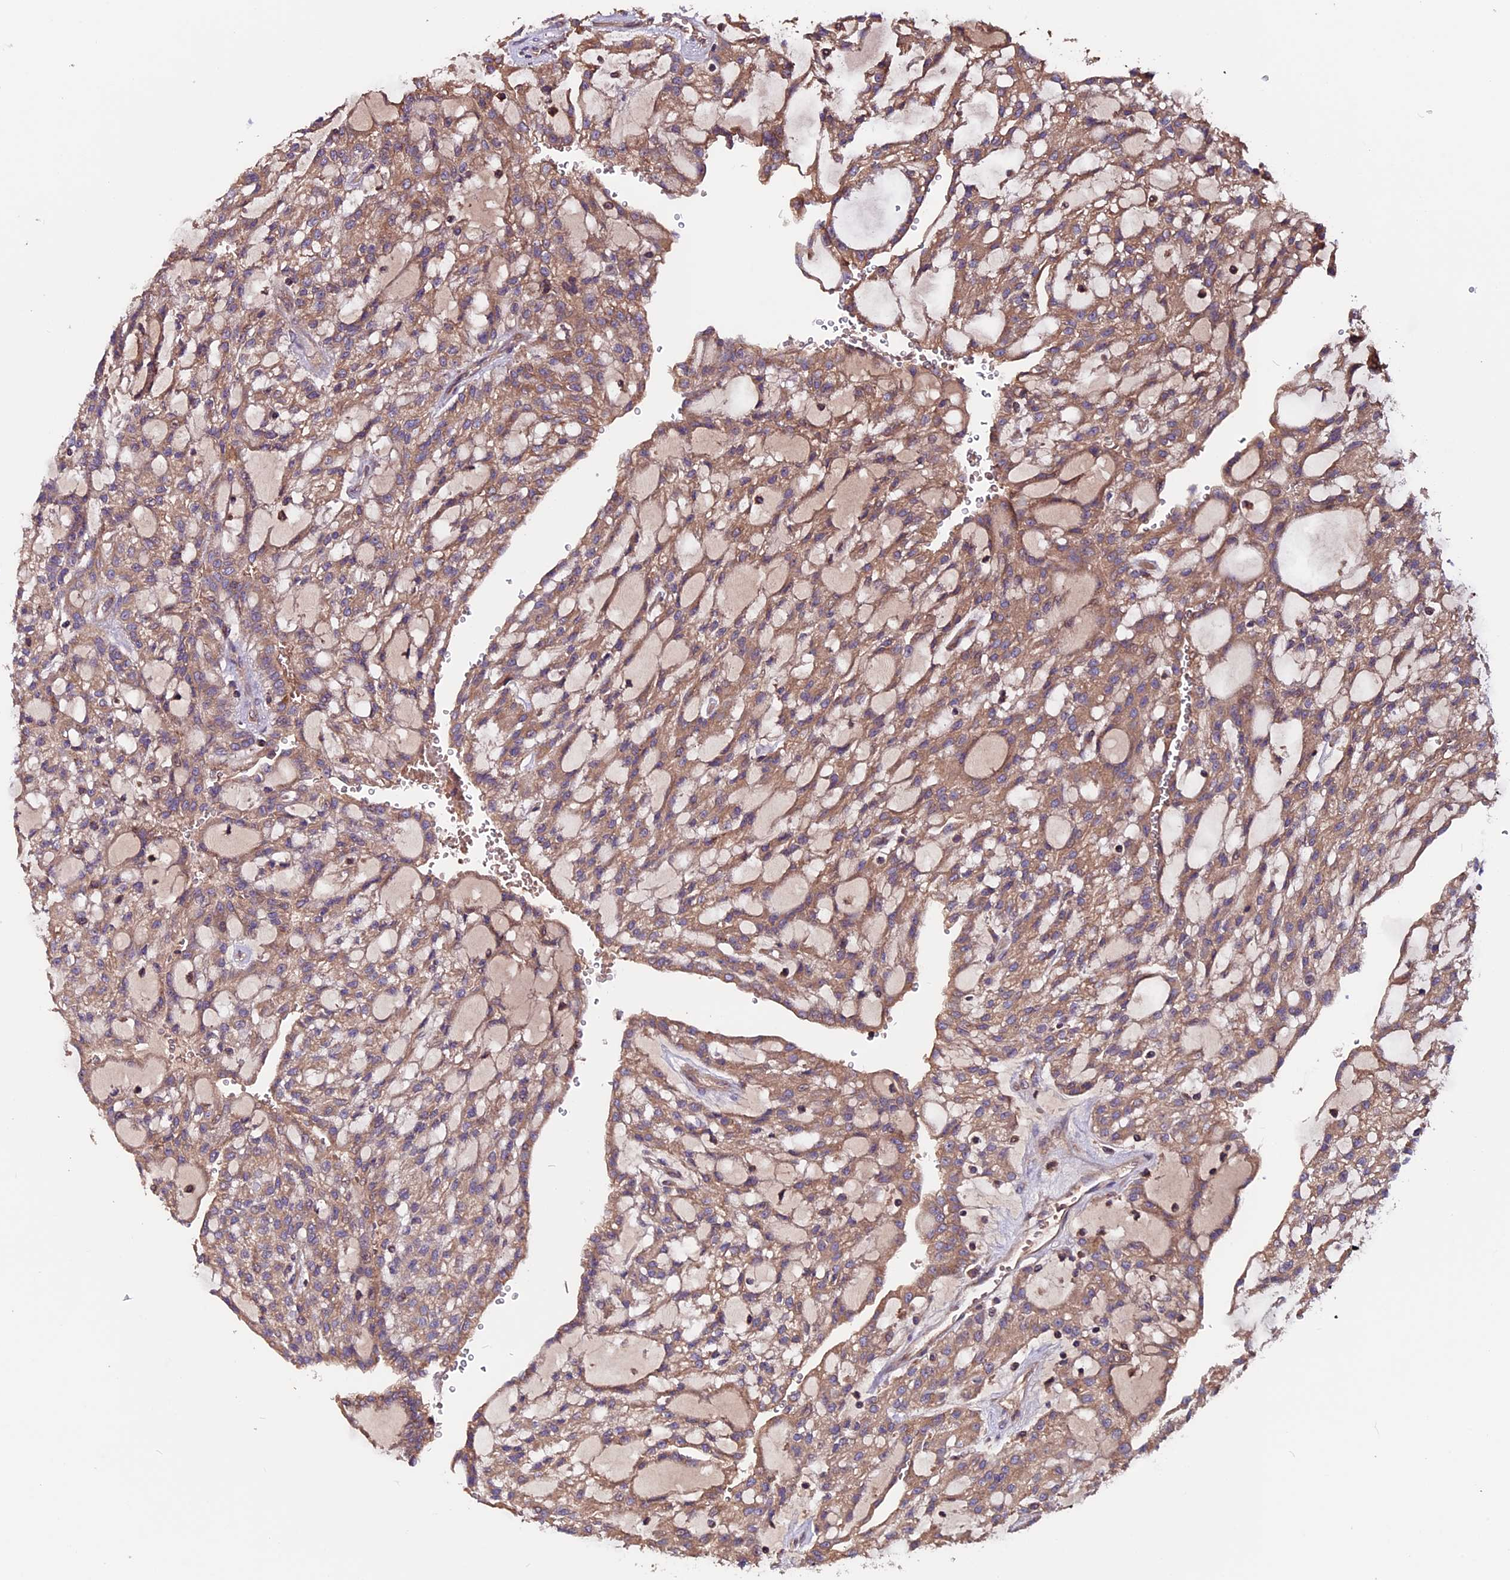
{"staining": {"intensity": "moderate", "quantity": ">75%", "location": "cytoplasmic/membranous"}, "tissue": "renal cancer", "cell_type": "Tumor cells", "image_type": "cancer", "snomed": [{"axis": "morphology", "description": "Adenocarcinoma, NOS"}, {"axis": "topography", "description": "Kidney"}], "caption": "Moderate cytoplasmic/membranous protein expression is identified in approximately >75% of tumor cells in renal cancer (adenocarcinoma). Using DAB (3,3'-diaminobenzidine) (brown) and hematoxylin (blue) stains, captured at high magnification using brightfield microscopy.", "gene": "ZNF598", "patient": {"sex": "male", "age": 63}}